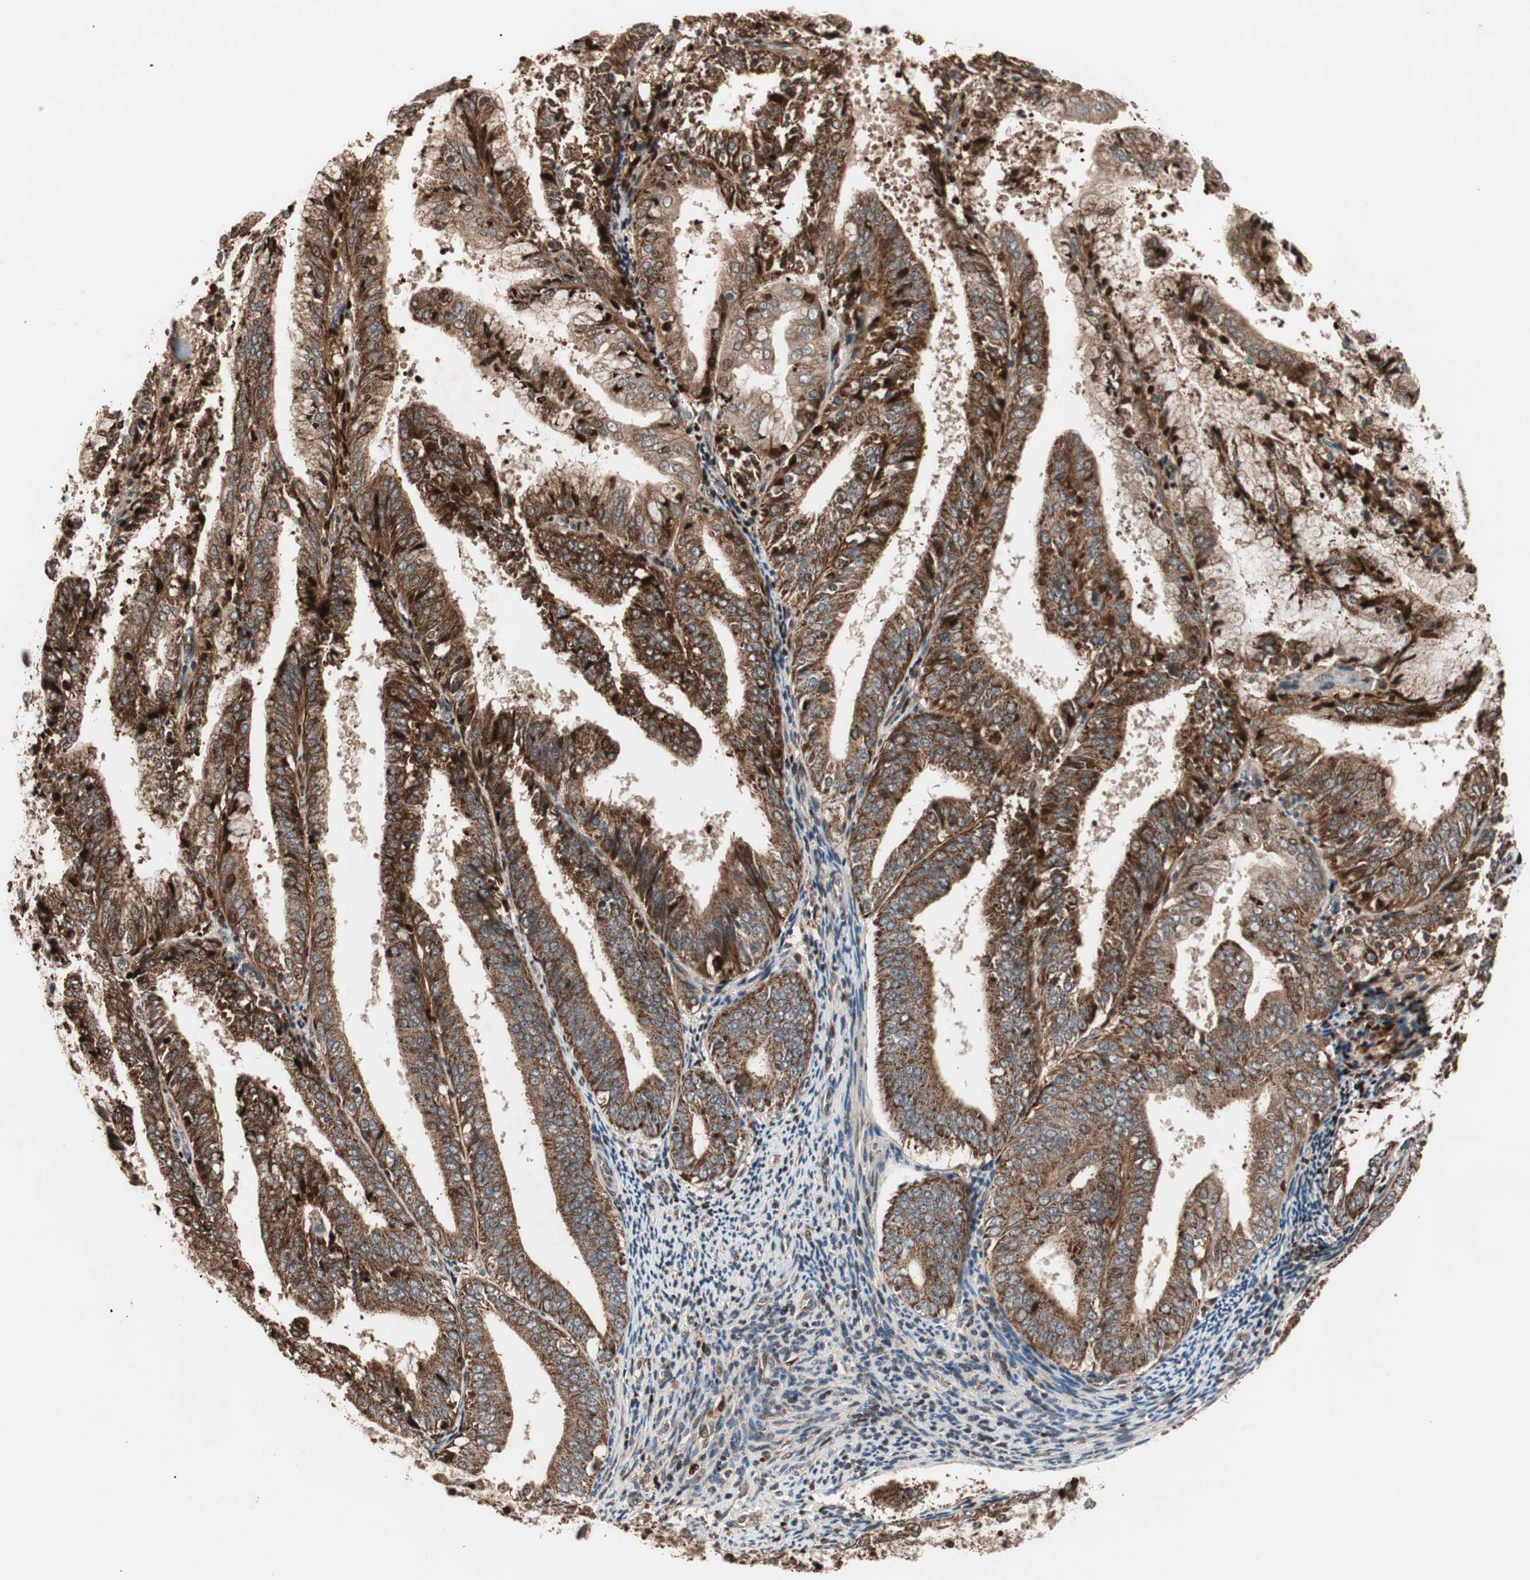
{"staining": {"intensity": "strong", "quantity": ">75%", "location": "cytoplasmic/membranous"}, "tissue": "endometrial cancer", "cell_type": "Tumor cells", "image_type": "cancer", "snomed": [{"axis": "morphology", "description": "Adenocarcinoma, NOS"}, {"axis": "topography", "description": "Endometrium"}], "caption": "This is a micrograph of IHC staining of endometrial cancer (adenocarcinoma), which shows strong staining in the cytoplasmic/membranous of tumor cells.", "gene": "NF2", "patient": {"sex": "female", "age": 63}}